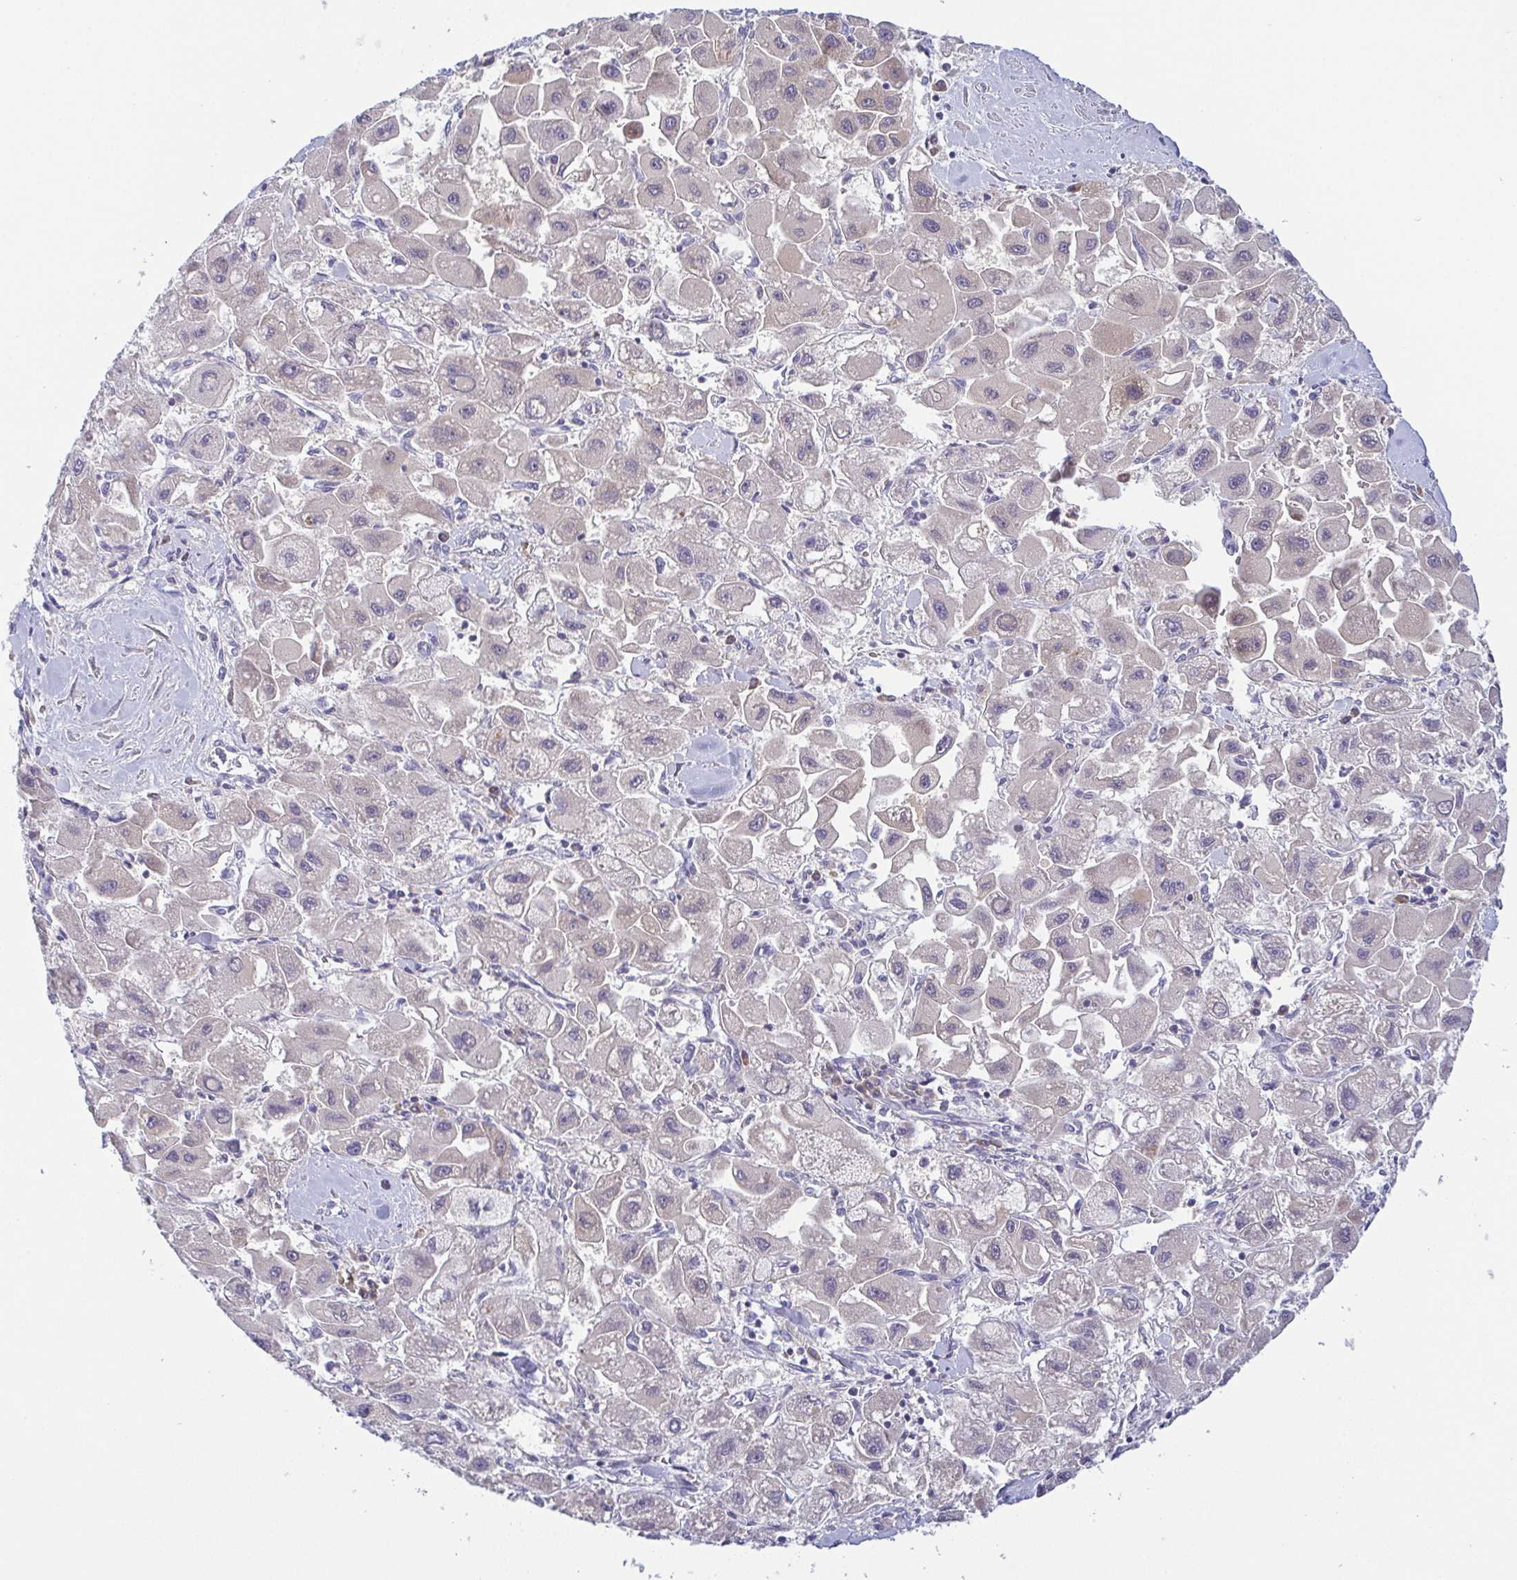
{"staining": {"intensity": "weak", "quantity": "<25%", "location": "cytoplasmic/membranous"}, "tissue": "liver cancer", "cell_type": "Tumor cells", "image_type": "cancer", "snomed": [{"axis": "morphology", "description": "Carcinoma, Hepatocellular, NOS"}, {"axis": "topography", "description": "Liver"}], "caption": "The photomicrograph displays no staining of tumor cells in liver cancer (hepatocellular carcinoma).", "gene": "BCL2L1", "patient": {"sex": "male", "age": 24}}